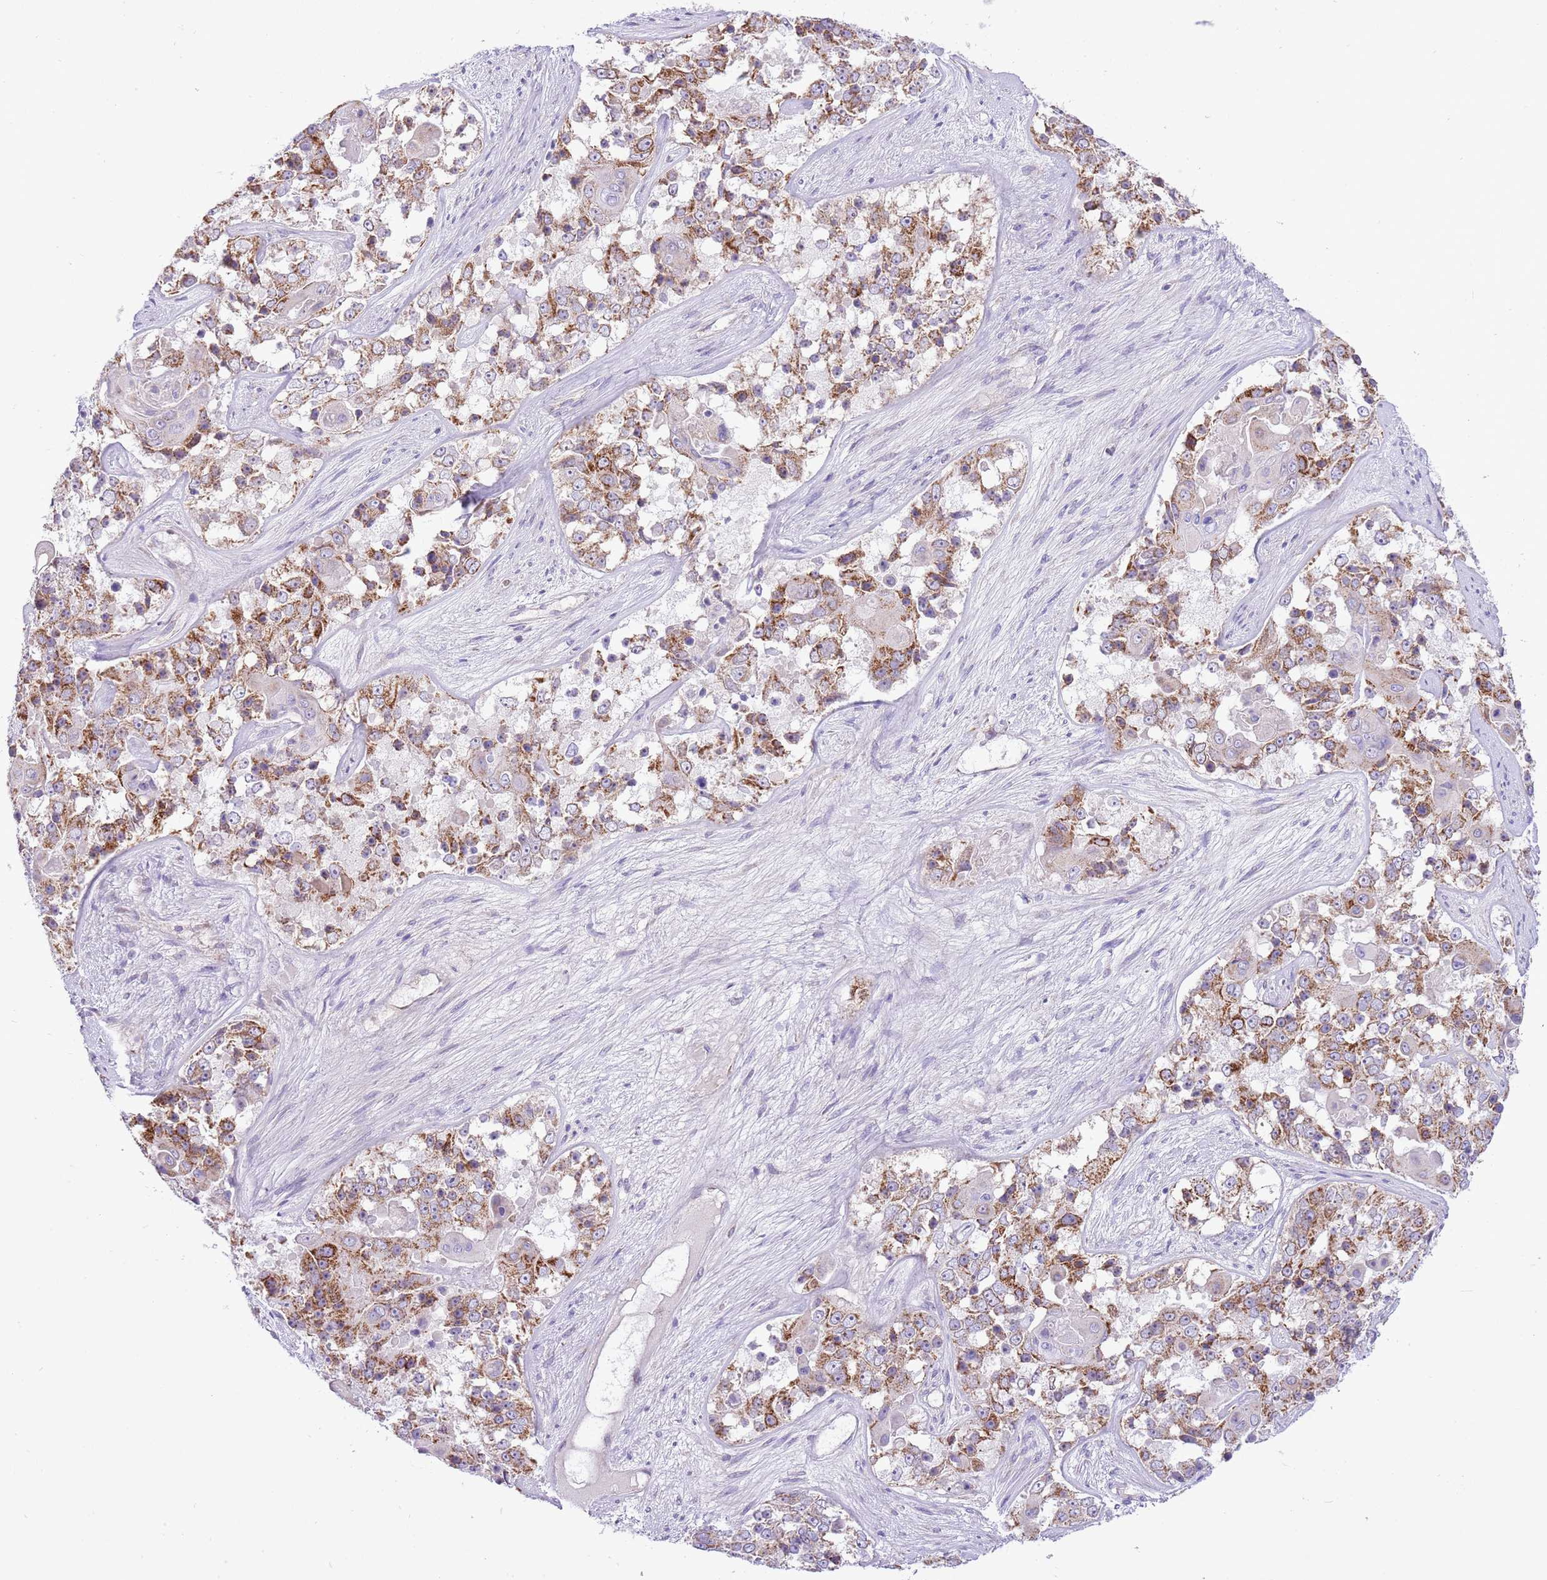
{"staining": {"intensity": "moderate", "quantity": "25%-75%", "location": "cytoplasmic/membranous"}, "tissue": "ovarian cancer", "cell_type": "Tumor cells", "image_type": "cancer", "snomed": [{"axis": "morphology", "description": "Carcinoma, endometroid"}, {"axis": "topography", "description": "Ovary"}], "caption": "Brown immunohistochemical staining in ovarian endometroid carcinoma exhibits moderate cytoplasmic/membranous expression in approximately 25%-75% of tumor cells.", "gene": "OAZ2", "patient": {"sex": "female", "age": 51}}